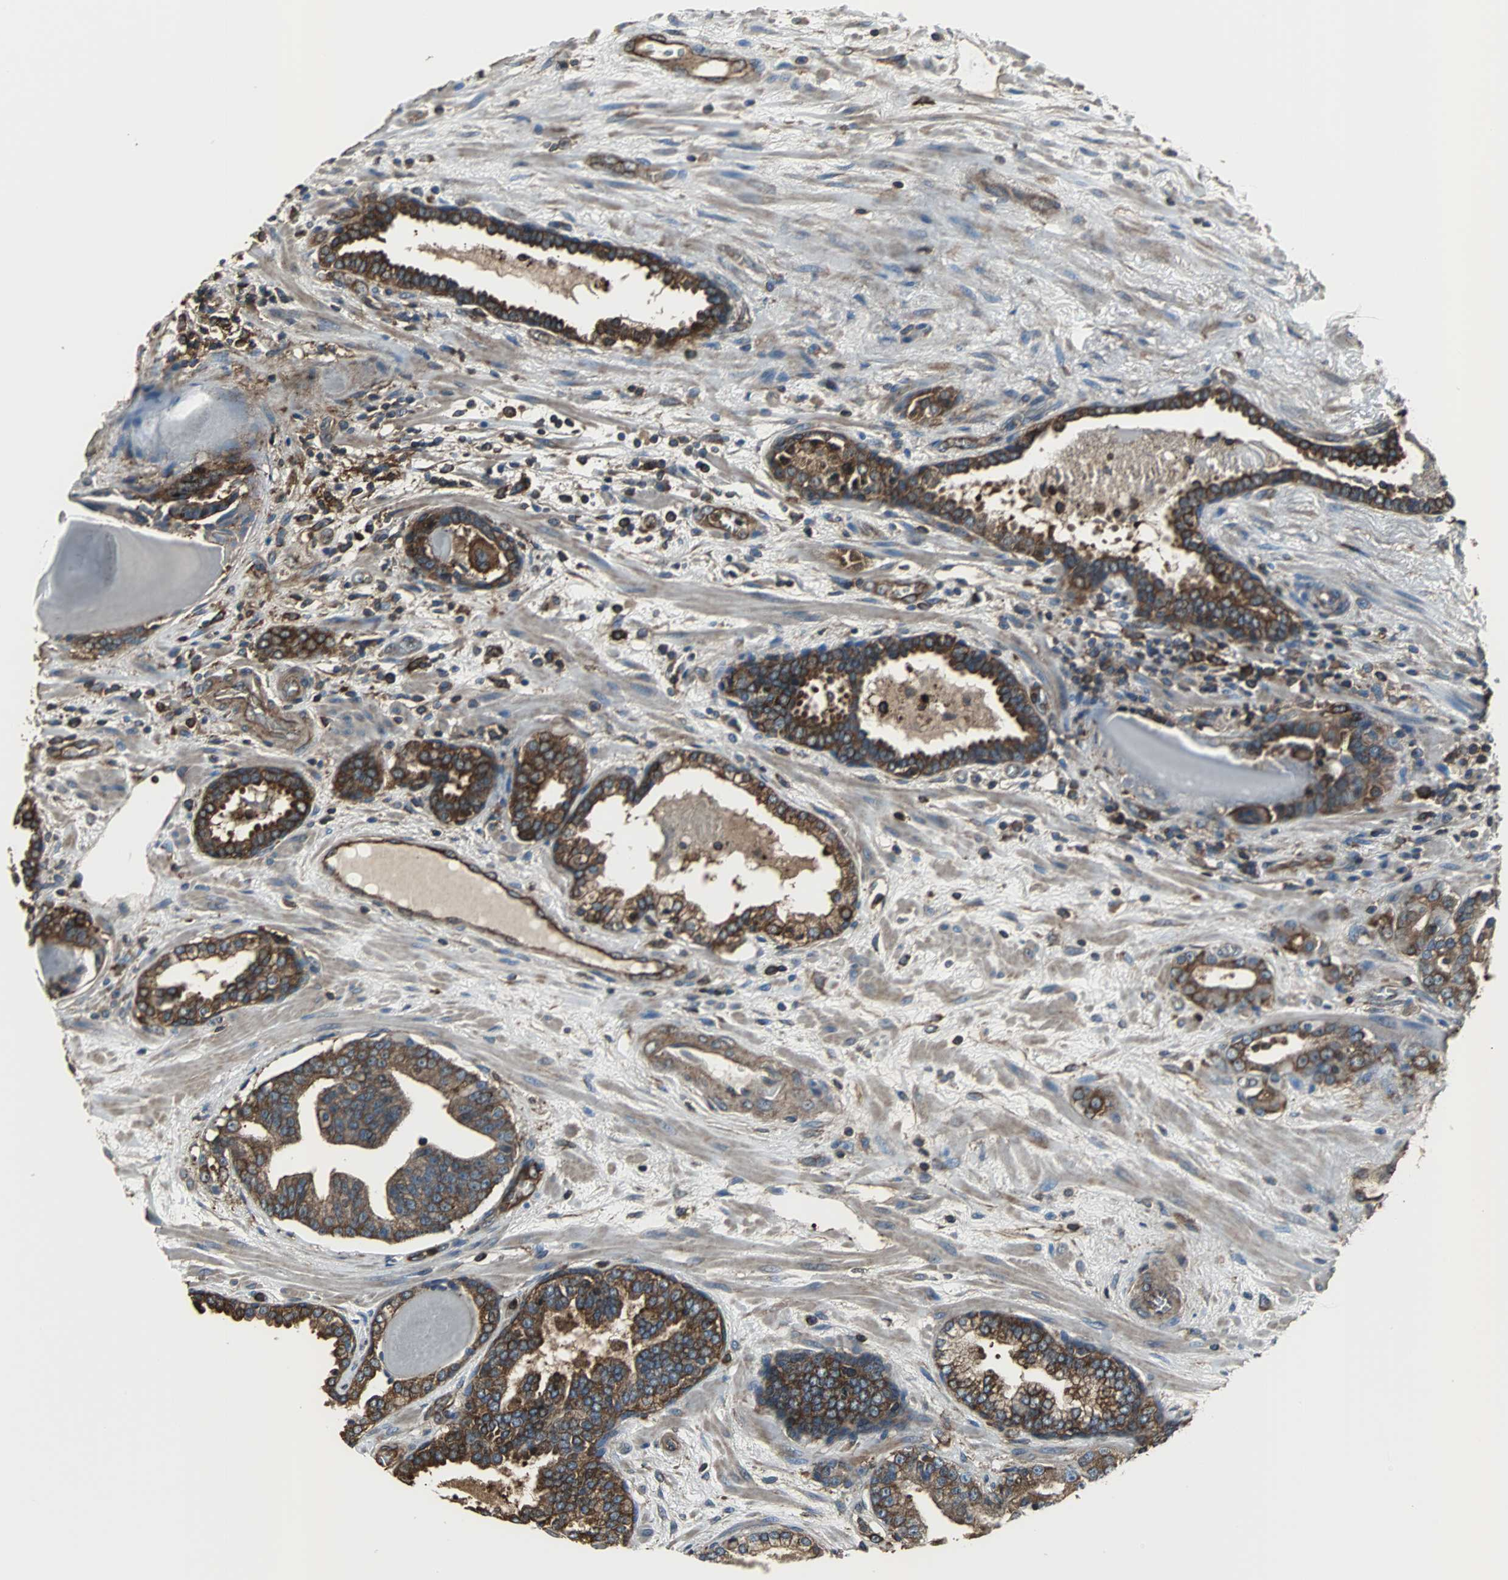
{"staining": {"intensity": "strong", "quantity": ">75%", "location": "cytoplasmic/membranous"}, "tissue": "prostate cancer", "cell_type": "Tumor cells", "image_type": "cancer", "snomed": [{"axis": "morphology", "description": "Adenocarcinoma, Low grade"}, {"axis": "topography", "description": "Prostate"}], "caption": "Immunohistochemical staining of human prostate cancer reveals high levels of strong cytoplasmic/membranous protein positivity in about >75% of tumor cells.", "gene": "ACTN1", "patient": {"sex": "male", "age": 63}}